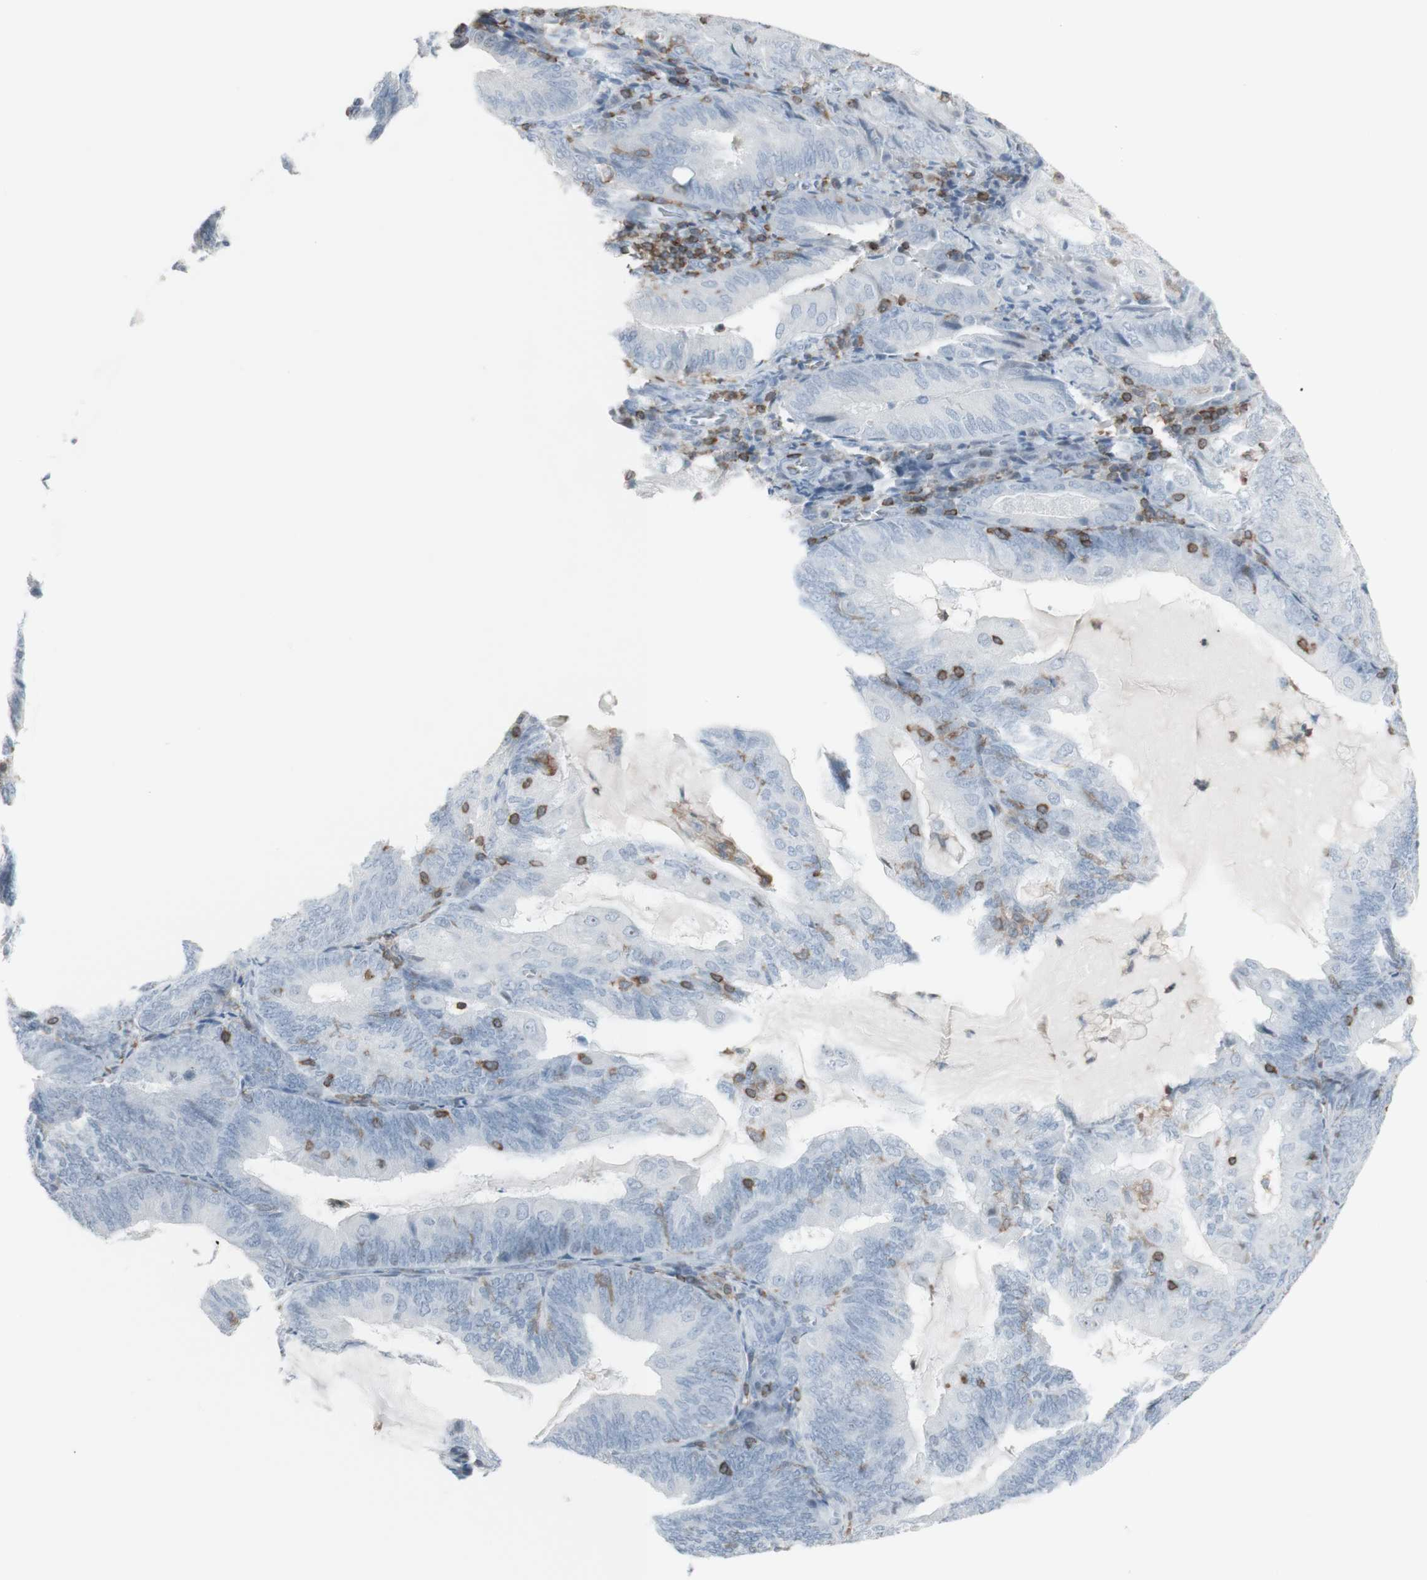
{"staining": {"intensity": "weak", "quantity": "<25%", "location": "cytoplasmic/membranous"}, "tissue": "endometrial cancer", "cell_type": "Tumor cells", "image_type": "cancer", "snomed": [{"axis": "morphology", "description": "Adenocarcinoma, NOS"}, {"axis": "topography", "description": "Endometrium"}], "caption": "IHC image of neoplastic tissue: endometrial cancer stained with DAB demonstrates no significant protein positivity in tumor cells. (IHC, brightfield microscopy, high magnification).", "gene": "NRG1", "patient": {"sex": "female", "age": 81}}